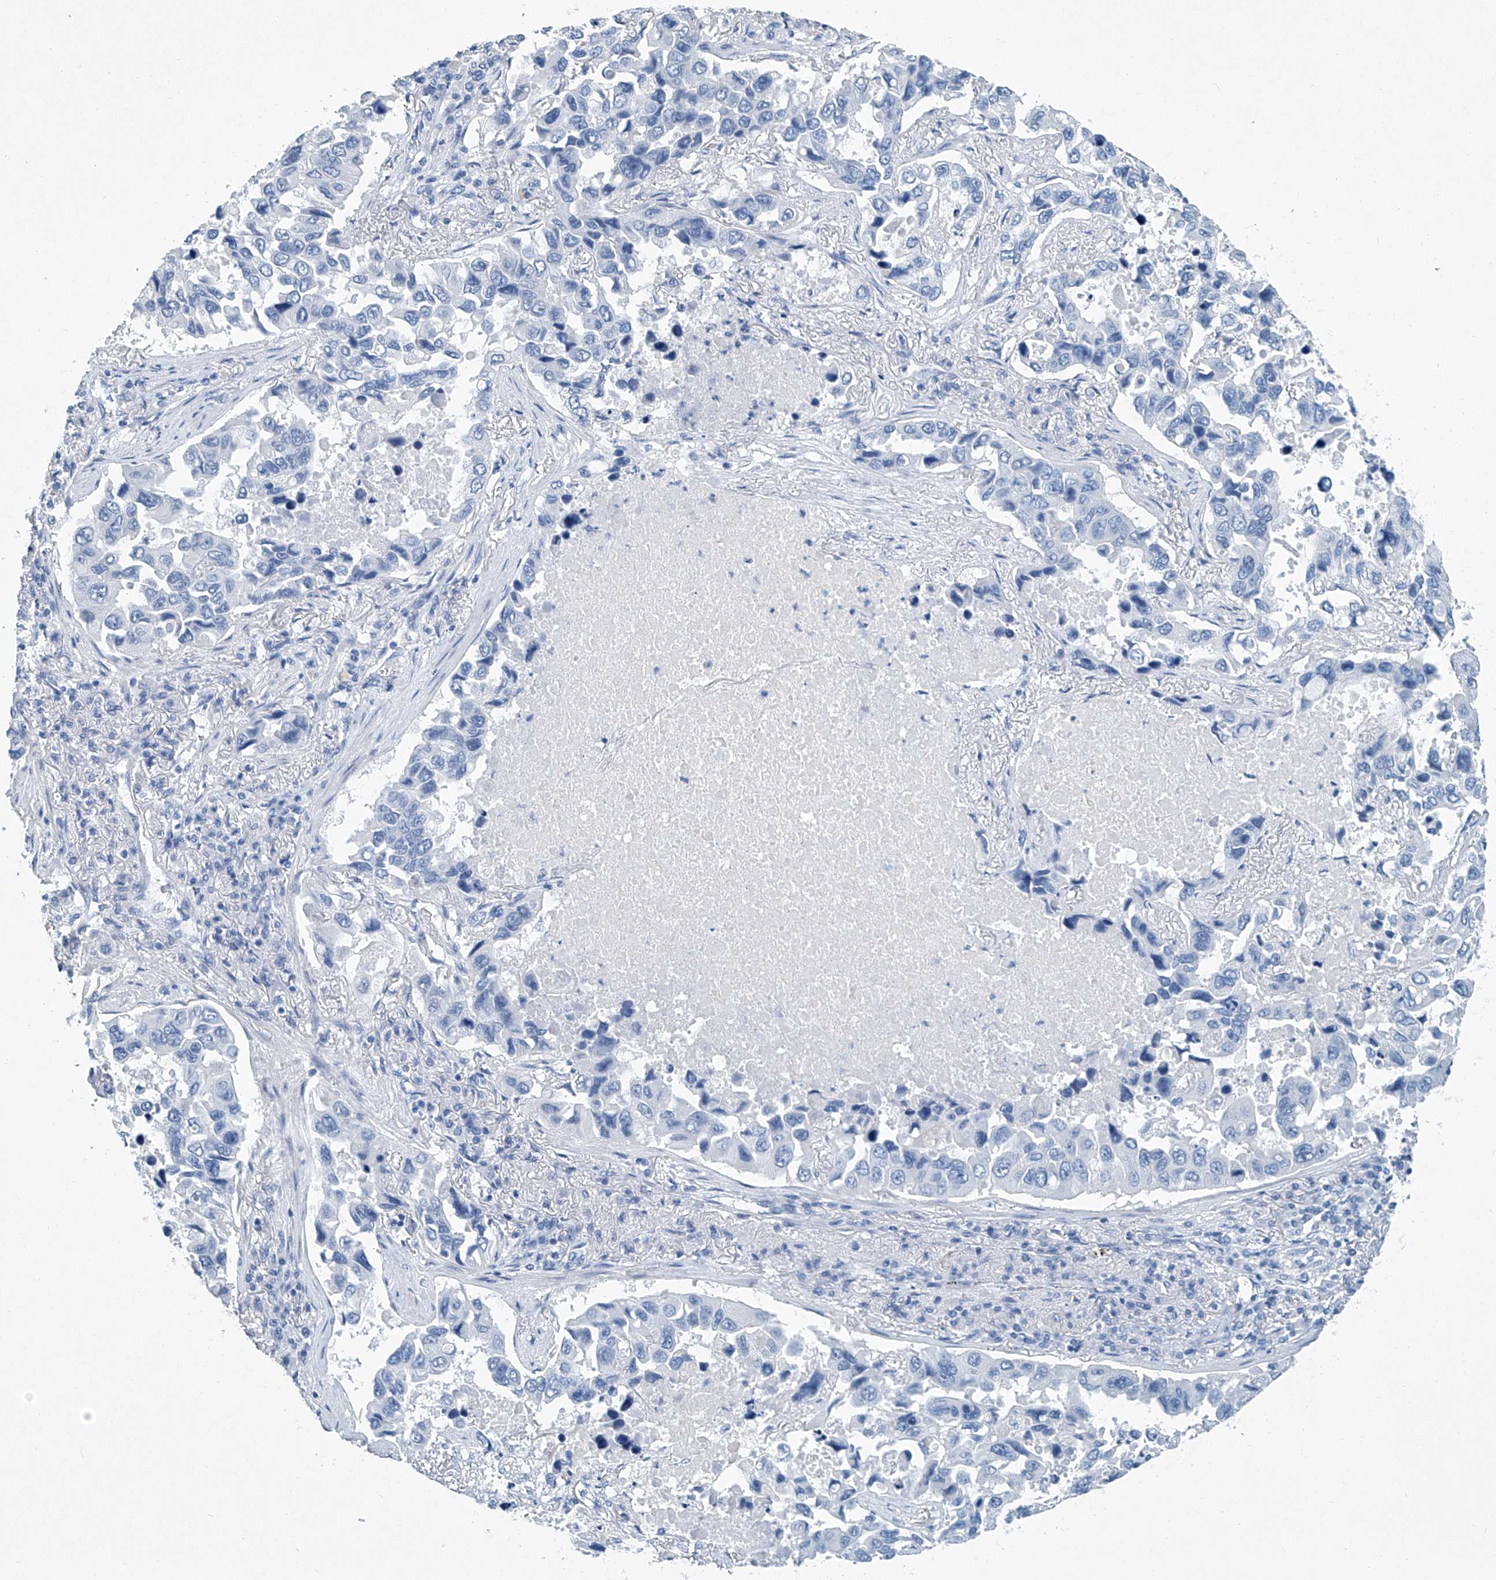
{"staining": {"intensity": "negative", "quantity": "none", "location": "none"}, "tissue": "lung cancer", "cell_type": "Tumor cells", "image_type": "cancer", "snomed": [{"axis": "morphology", "description": "Adenocarcinoma, NOS"}, {"axis": "topography", "description": "Lung"}], "caption": "DAB immunohistochemical staining of lung cancer demonstrates no significant staining in tumor cells.", "gene": "CYP2A7", "patient": {"sex": "male", "age": 64}}